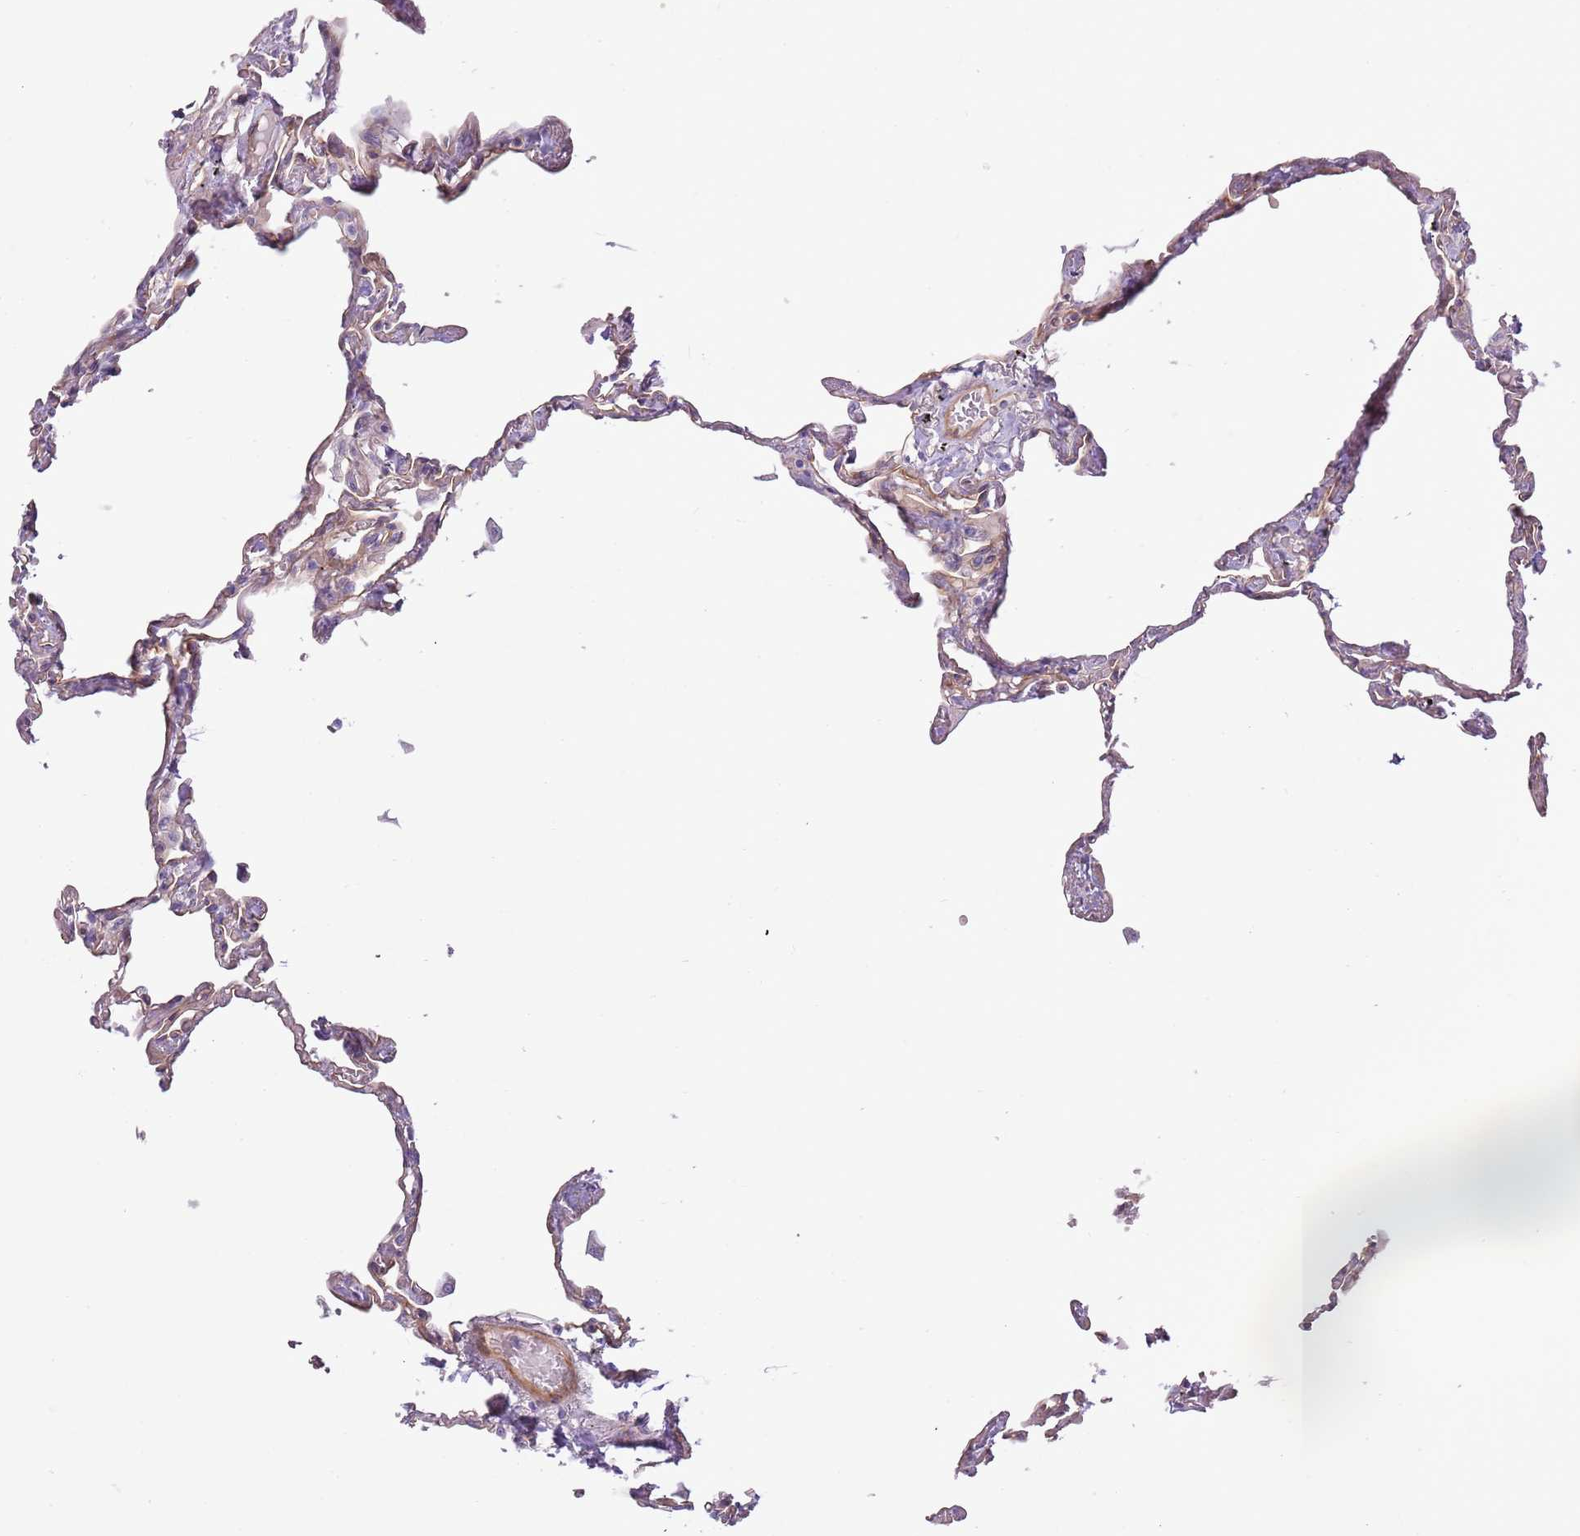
{"staining": {"intensity": "moderate", "quantity": "25%-75%", "location": "cytoplasmic/membranous"}, "tissue": "lung", "cell_type": "Alveolar cells", "image_type": "normal", "snomed": [{"axis": "morphology", "description": "Normal tissue, NOS"}, {"axis": "topography", "description": "Lung"}], "caption": "The image demonstrates staining of normal lung, revealing moderate cytoplasmic/membranous protein staining (brown color) within alveolar cells.", "gene": "MRO", "patient": {"sex": "female", "age": 67}}